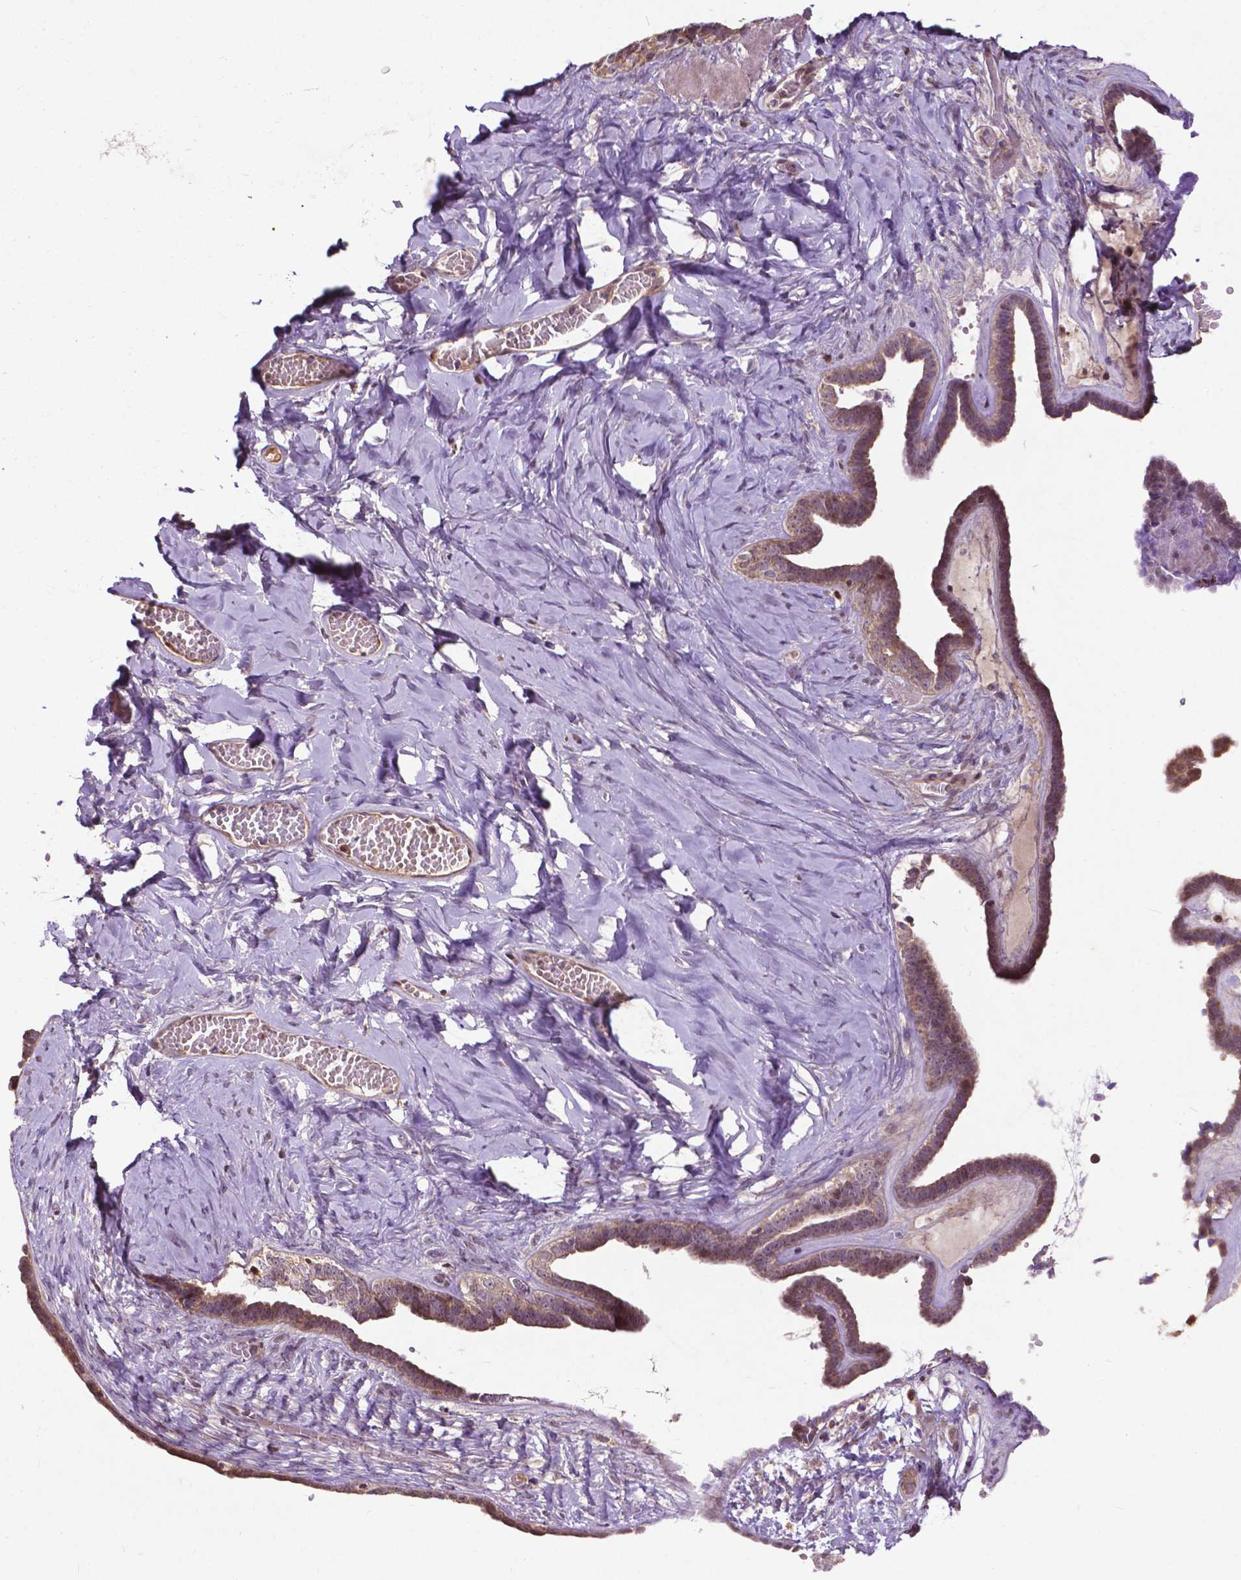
{"staining": {"intensity": "moderate", "quantity": ">75%", "location": "cytoplasmic/membranous"}, "tissue": "ovarian cancer", "cell_type": "Tumor cells", "image_type": "cancer", "snomed": [{"axis": "morphology", "description": "Cystadenocarcinoma, serous, NOS"}, {"axis": "topography", "description": "Ovary"}], "caption": "Human ovarian cancer (serous cystadenocarcinoma) stained for a protein (brown) demonstrates moderate cytoplasmic/membranous positive positivity in about >75% of tumor cells.", "gene": "CHMP4A", "patient": {"sex": "female", "age": 71}}